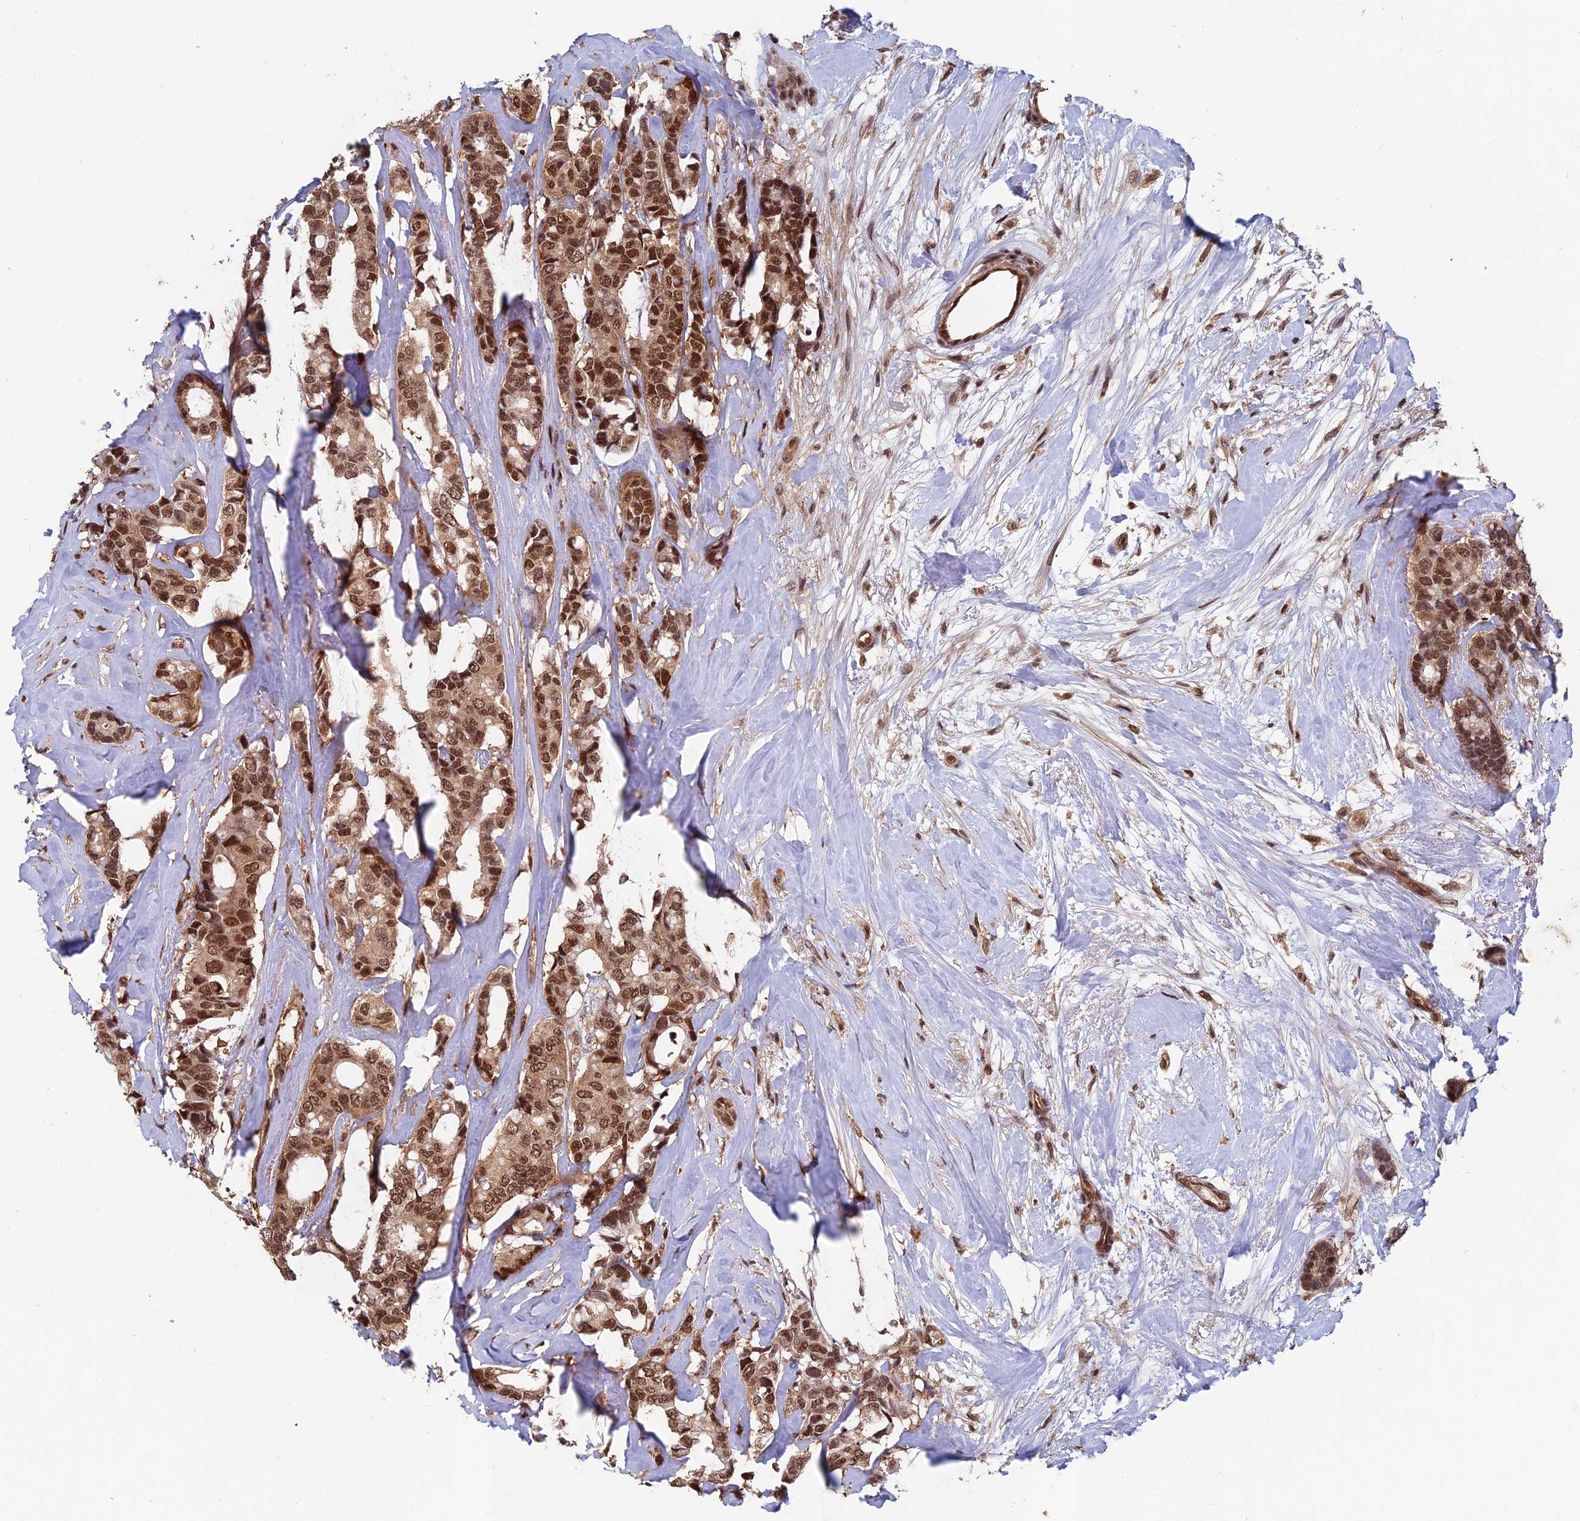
{"staining": {"intensity": "moderate", "quantity": ">75%", "location": "nuclear"}, "tissue": "breast cancer", "cell_type": "Tumor cells", "image_type": "cancer", "snomed": [{"axis": "morphology", "description": "Duct carcinoma"}, {"axis": "topography", "description": "Breast"}], "caption": "Immunohistochemical staining of human breast cancer (intraductal carcinoma) demonstrates medium levels of moderate nuclear staining in approximately >75% of tumor cells.", "gene": "FAM53C", "patient": {"sex": "female", "age": 87}}